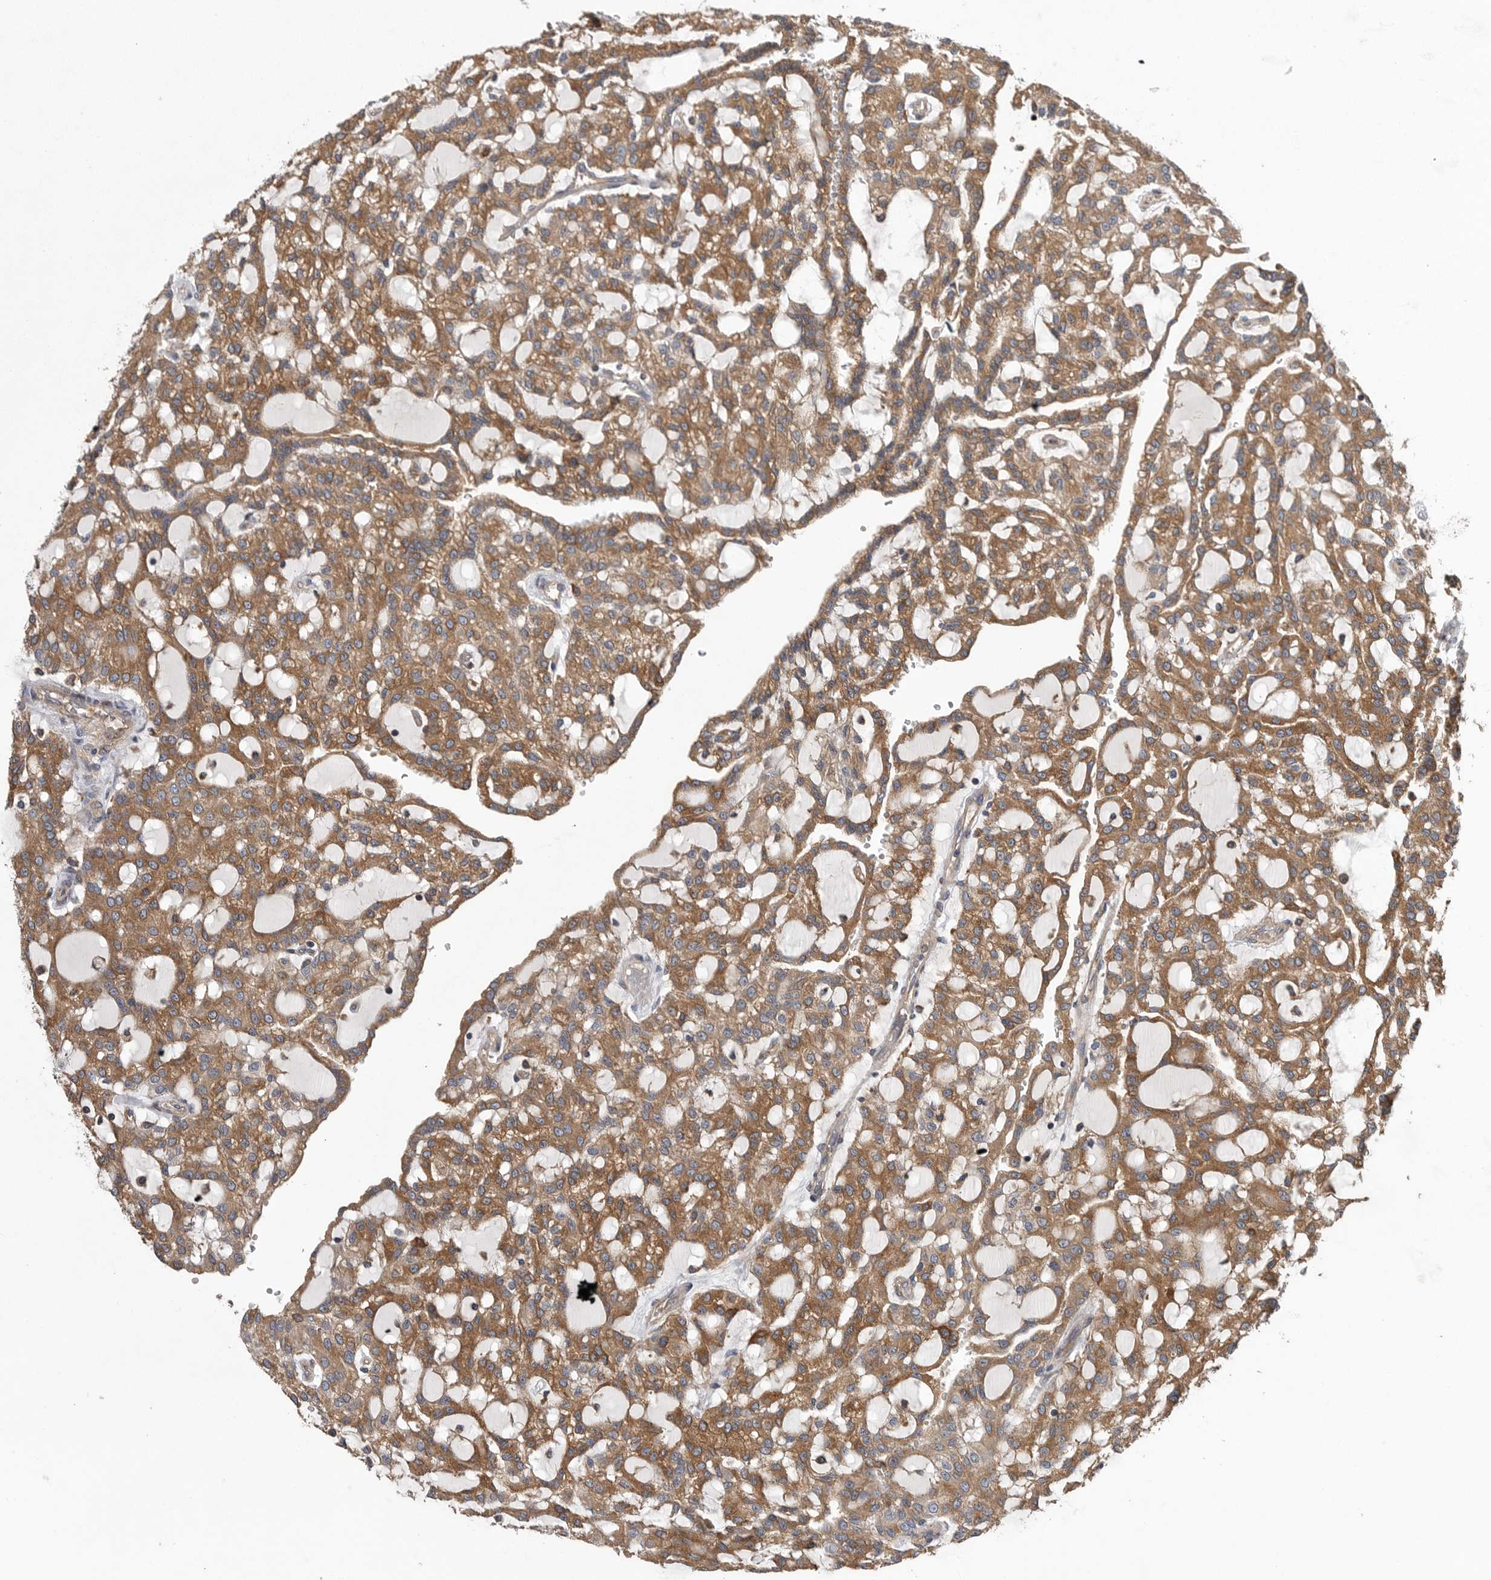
{"staining": {"intensity": "moderate", "quantity": ">75%", "location": "cytoplasmic/membranous"}, "tissue": "renal cancer", "cell_type": "Tumor cells", "image_type": "cancer", "snomed": [{"axis": "morphology", "description": "Adenocarcinoma, NOS"}, {"axis": "topography", "description": "Kidney"}], "caption": "Renal cancer stained for a protein displays moderate cytoplasmic/membranous positivity in tumor cells. Nuclei are stained in blue.", "gene": "OXR1", "patient": {"sex": "male", "age": 63}}